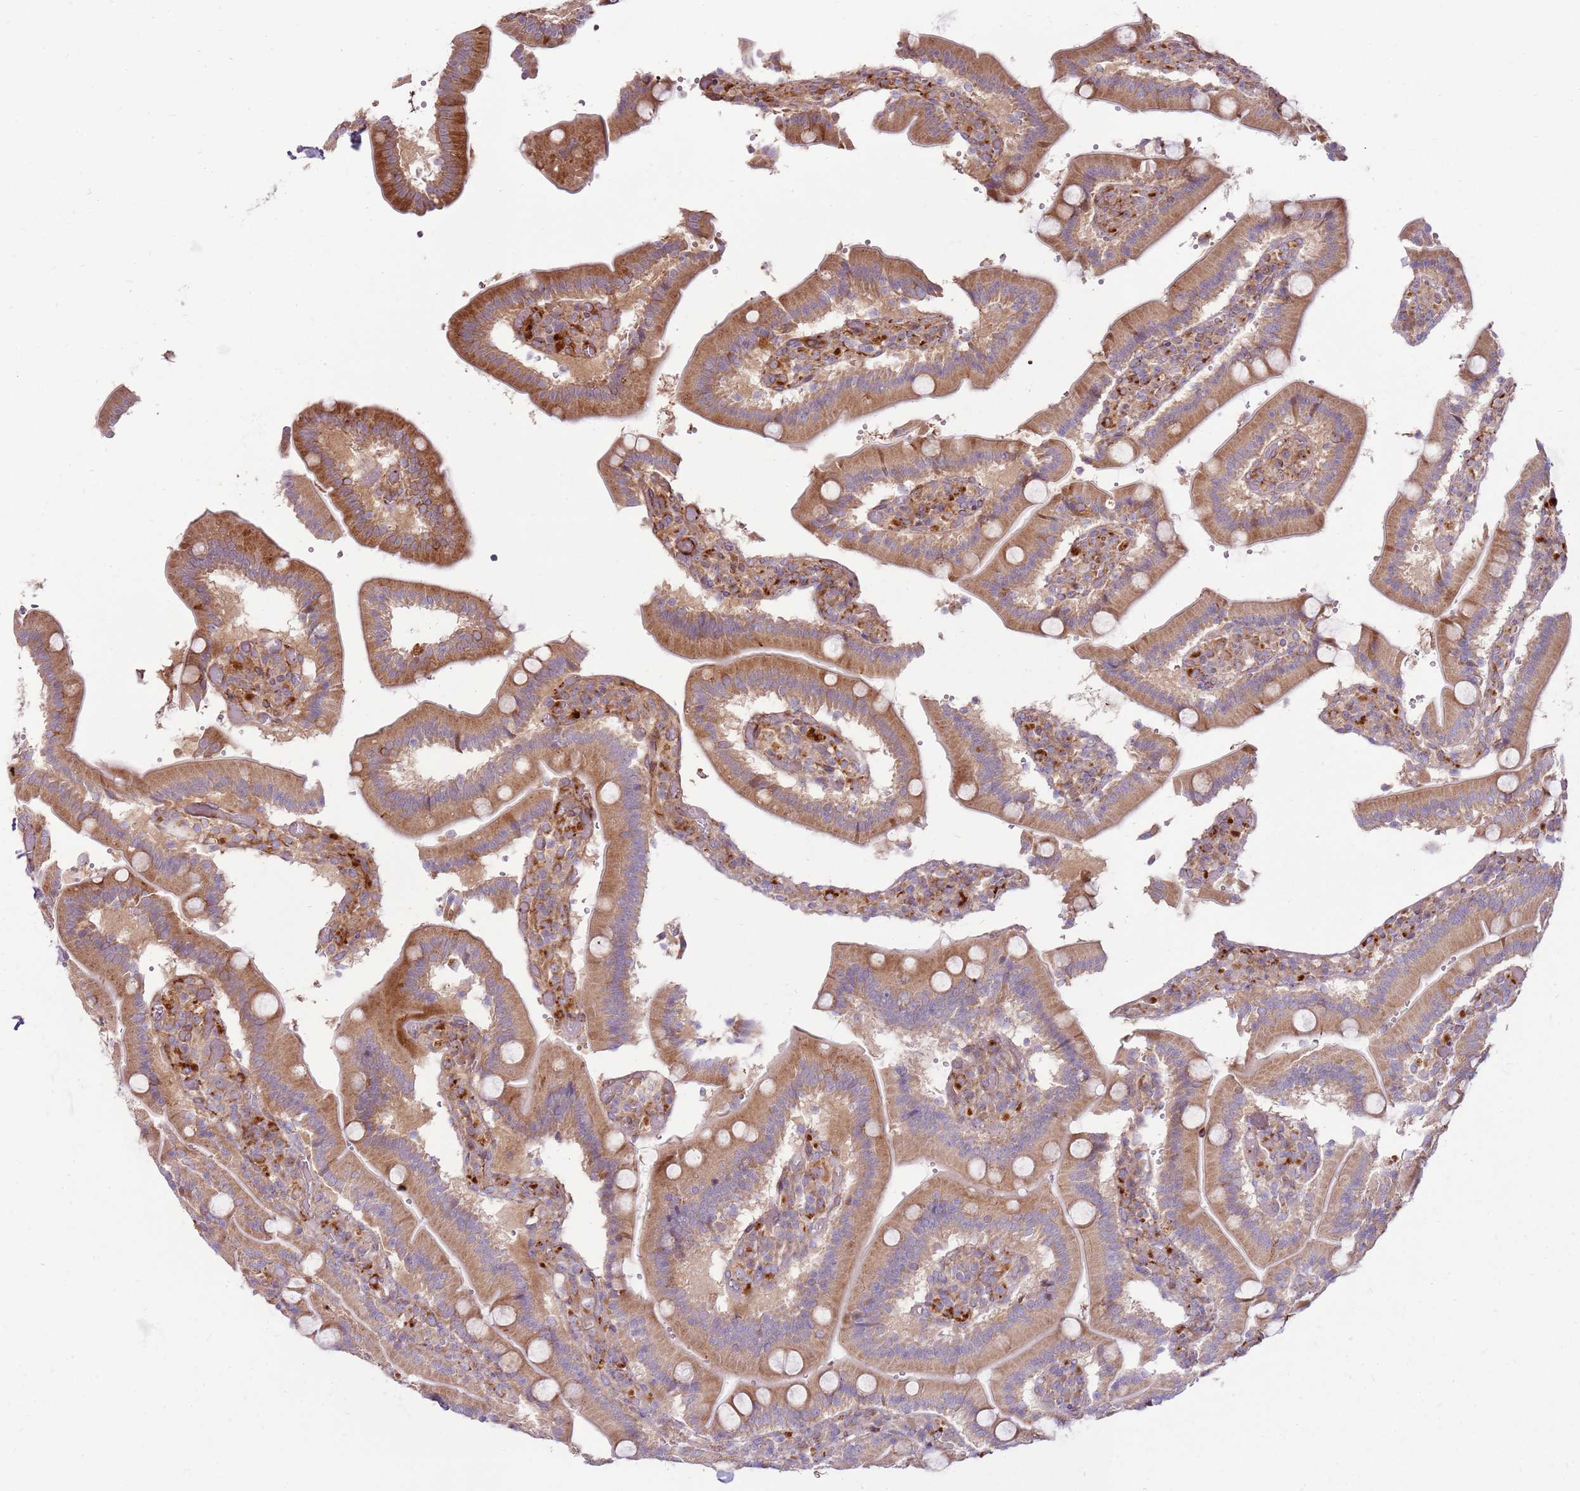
{"staining": {"intensity": "moderate", "quantity": ">75%", "location": "cytoplasmic/membranous"}, "tissue": "duodenum", "cell_type": "Glandular cells", "image_type": "normal", "snomed": [{"axis": "morphology", "description": "Normal tissue, NOS"}, {"axis": "topography", "description": "Duodenum"}], "caption": "DAB (3,3'-diaminobenzidine) immunohistochemical staining of unremarkable duodenum shows moderate cytoplasmic/membranous protein positivity in about >75% of glandular cells. (DAB IHC with brightfield microscopy, high magnification).", "gene": "EMC1", "patient": {"sex": "female", "age": 62}}